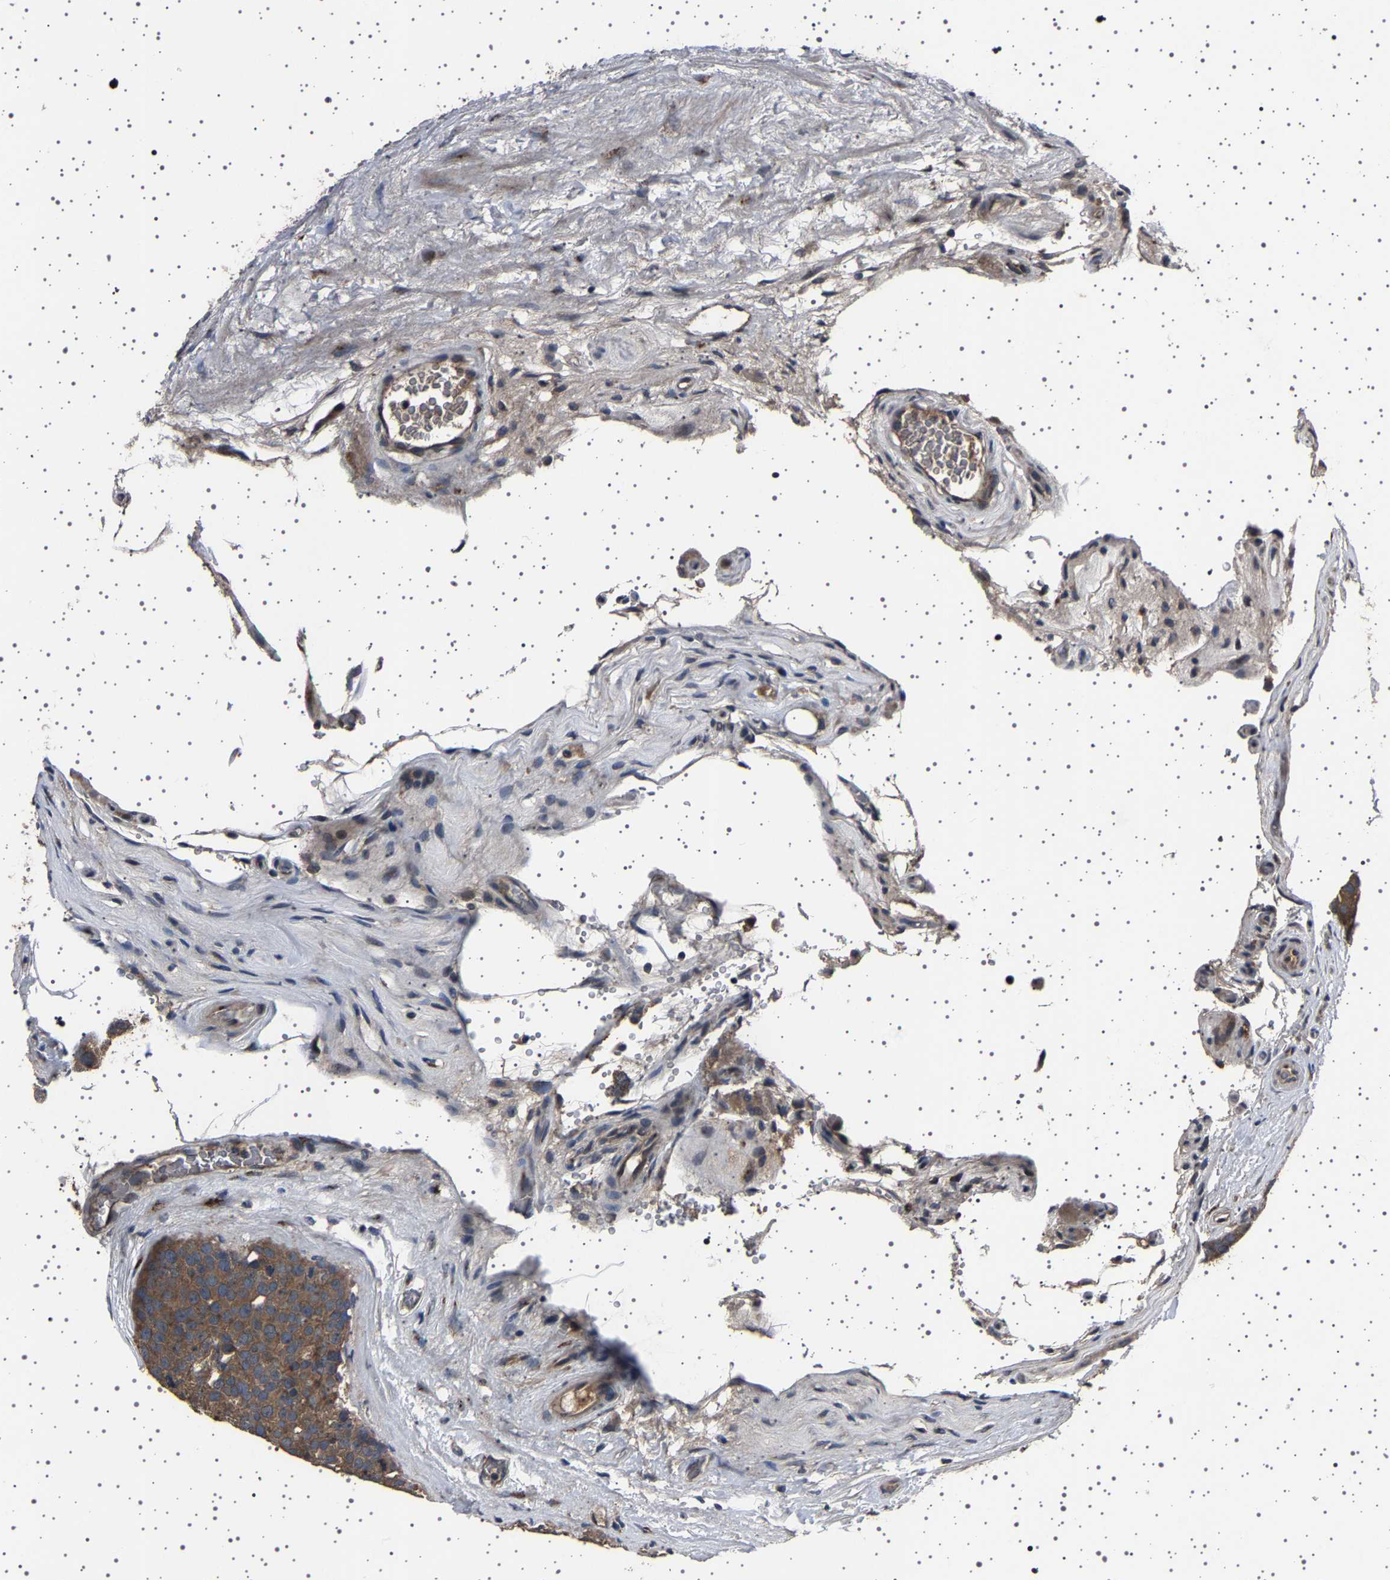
{"staining": {"intensity": "moderate", "quantity": ">75%", "location": "cytoplasmic/membranous"}, "tissue": "testis cancer", "cell_type": "Tumor cells", "image_type": "cancer", "snomed": [{"axis": "morphology", "description": "Seminoma, NOS"}, {"axis": "topography", "description": "Testis"}], "caption": "Immunohistochemical staining of human testis seminoma demonstrates medium levels of moderate cytoplasmic/membranous positivity in about >75% of tumor cells.", "gene": "NCKAP1", "patient": {"sex": "male", "age": 71}}